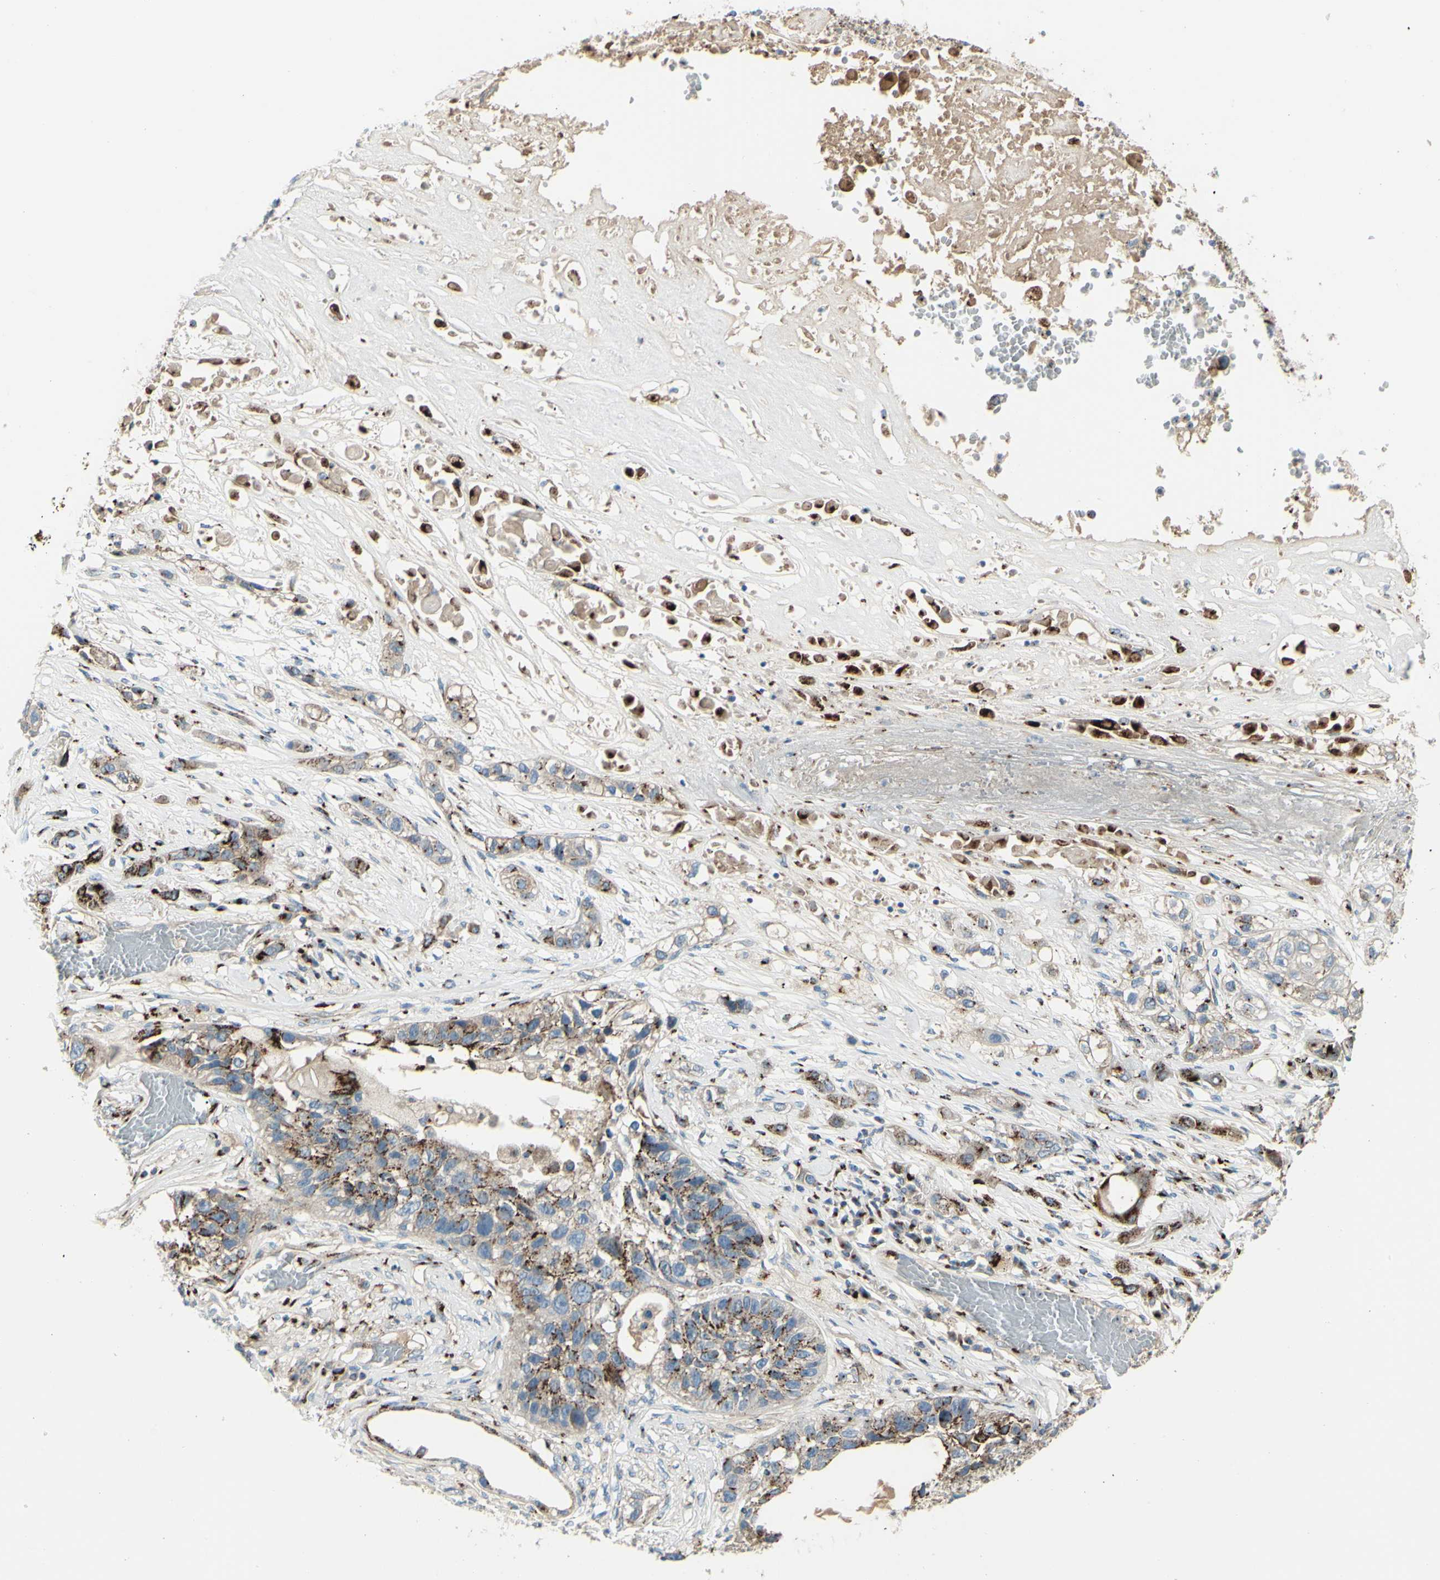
{"staining": {"intensity": "strong", "quantity": ">75%", "location": "cytoplasmic/membranous"}, "tissue": "lung cancer", "cell_type": "Tumor cells", "image_type": "cancer", "snomed": [{"axis": "morphology", "description": "Squamous cell carcinoma, NOS"}, {"axis": "topography", "description": "Lung"}], "caption": "Strong cytoplasmic/membranous staining is seen in about >75% of tumor cells in lung cancer (squamous cell carcinoma).", "gene": "B4GALT1", "patient": {"sex": "male", "age": 71}}